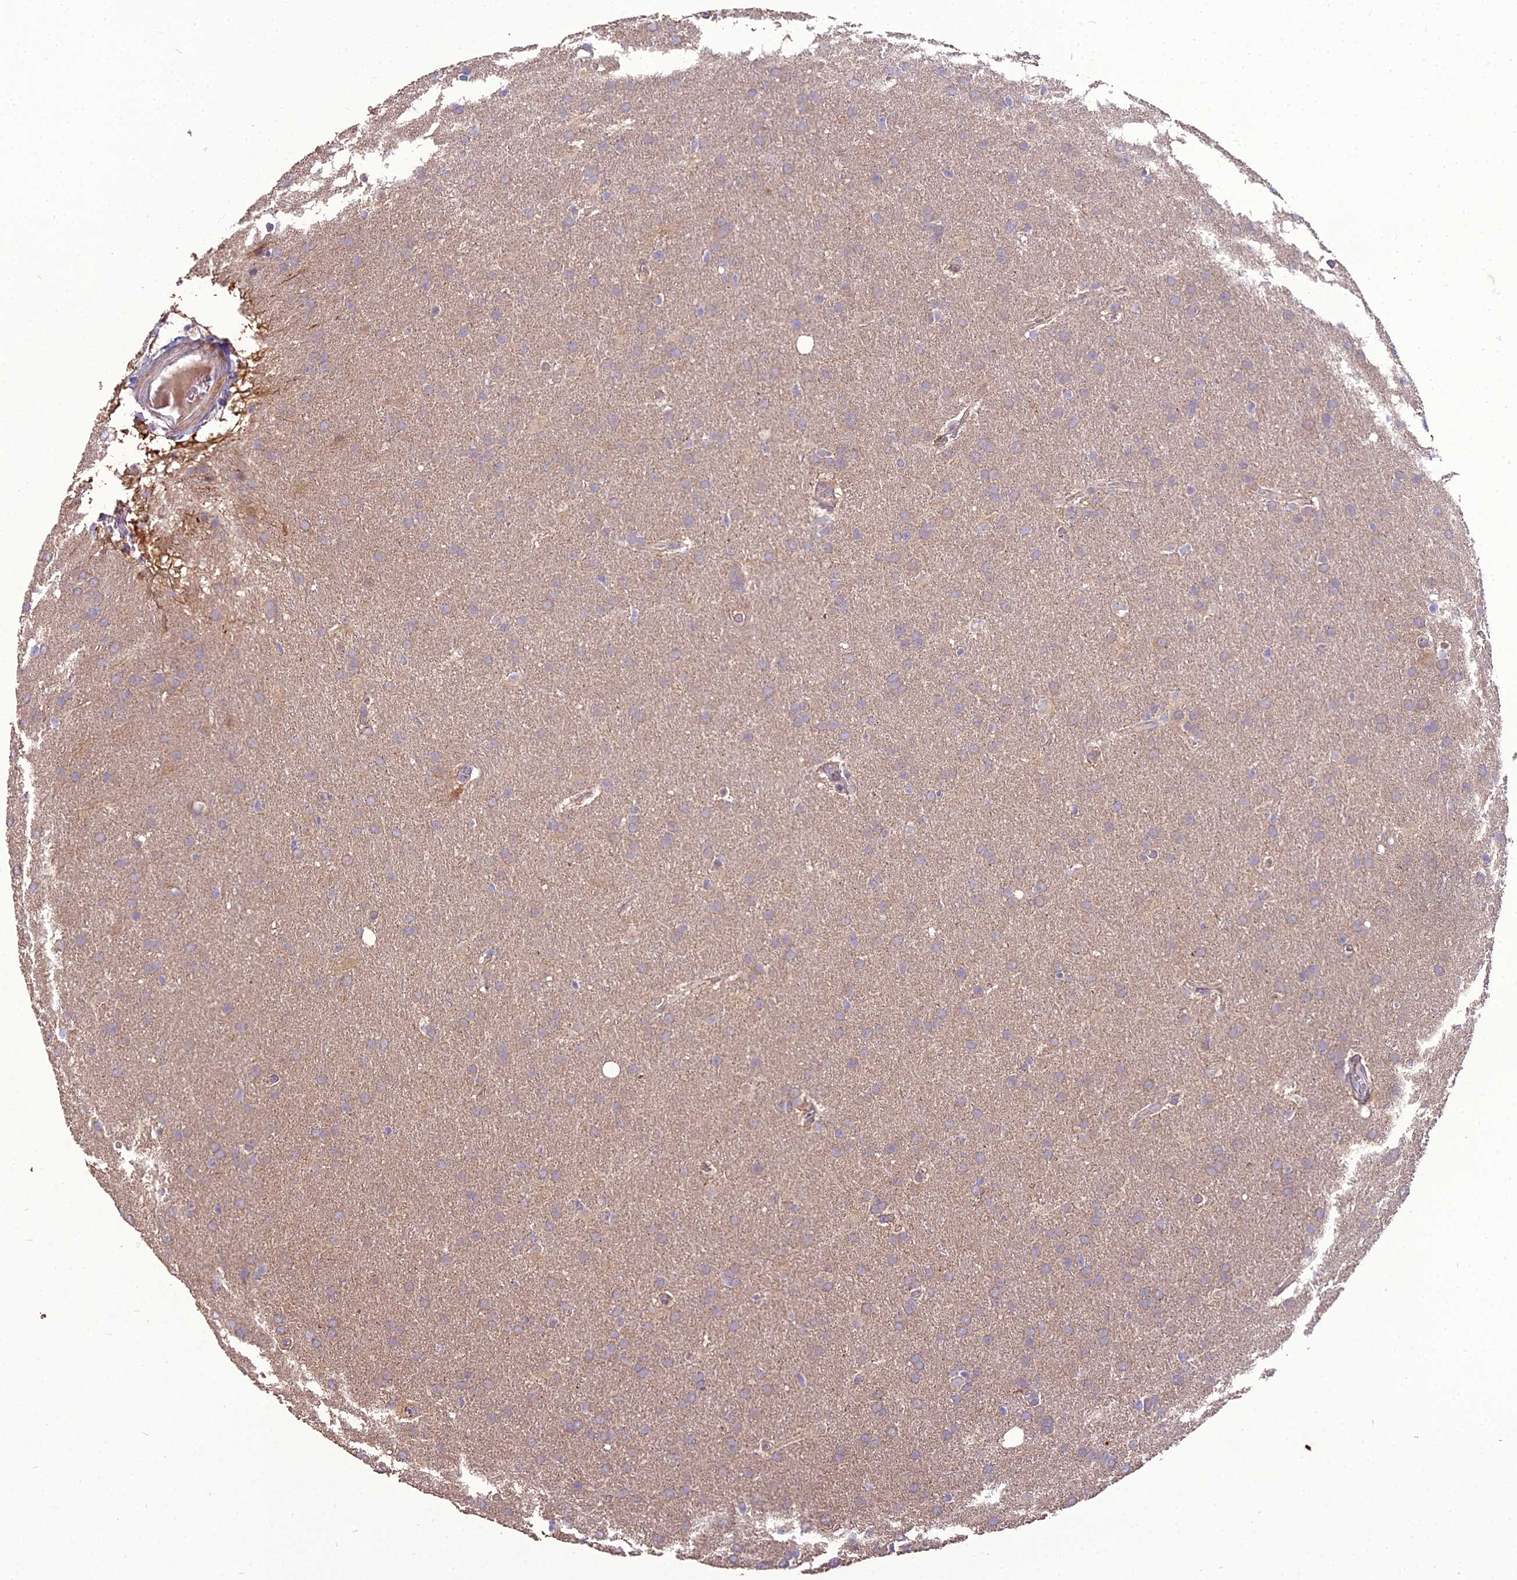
{"staining": {"intensity": "negative", "quantity": "none", "location": "none"}, "tissue": "glioma", "cell_type": "Tumor cells", "image_type": "cancer", "snomed": [{"axis": "morphology", "description": "Glioma, malignant, Low grade"}, {"axis": "topography", "description": "Brain"}], "caption": "DAB (3,3'-diaminobenzidine) immunohistochemical staining of glioma reveals no significant positivity in tumor cells. The staining was performed using DAB to visualize the protein expression in brown, while the nuclei were stained in blue with hematoxylin (Magnification: 20x).", "gene": "DUS2", "patient": {"sex": "female", "age": 32}}